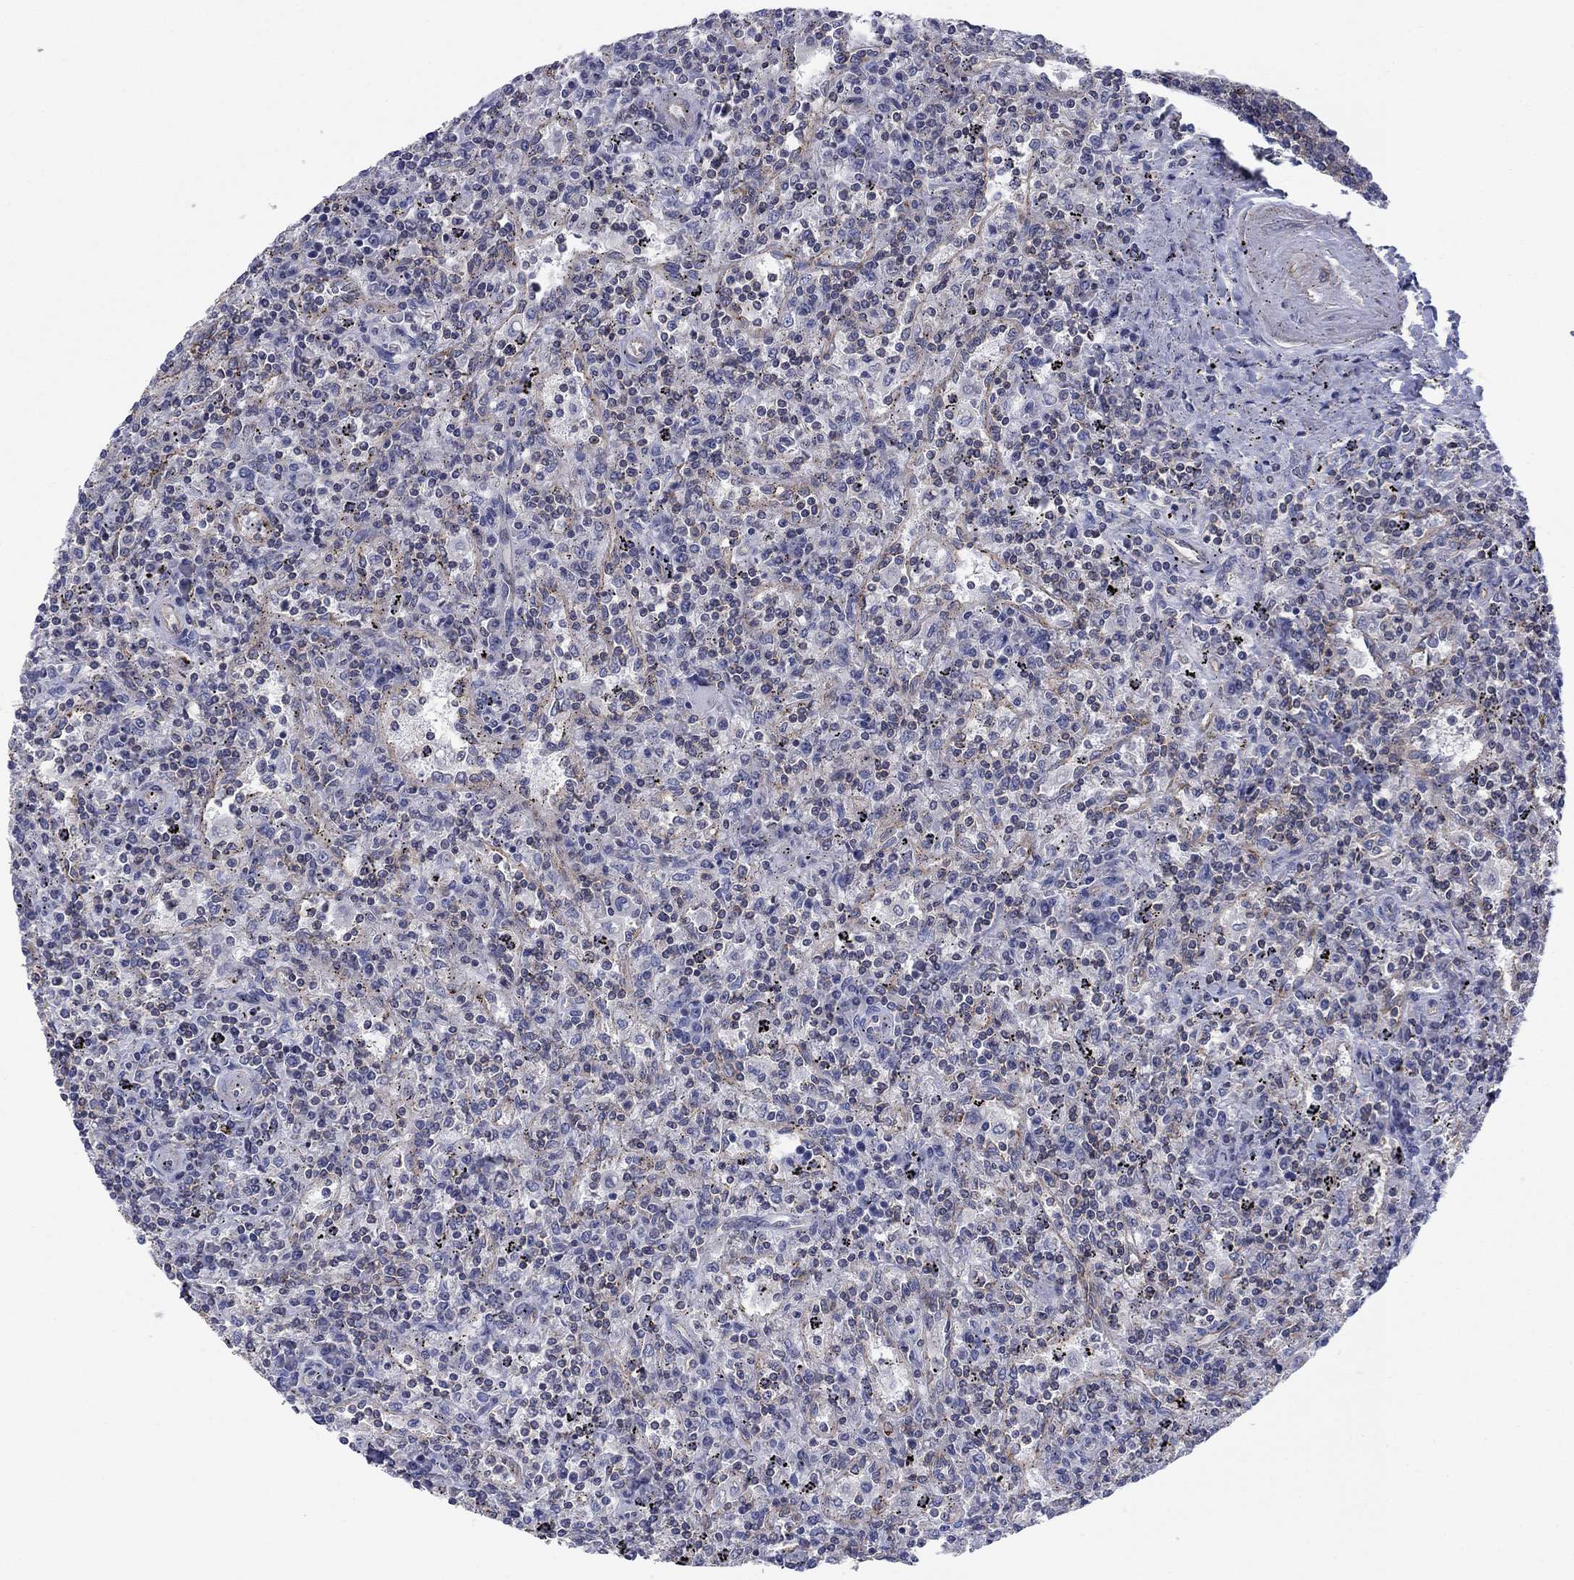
{"staining": {"intensity": "negative", "quantity": "none", "location": "none"}, "tissue": "lymphoma", "cell_type": "Tumor cells", "image_type": "cancer", "snomed": [{"axis": "morphology", "description": "Malignant lymphoma, non-Hodgkin's type, Low grade"}, {"axis": "topography", "description": "Spleen"}], "caption": "IHC photomicrograph of lymphoma stained for a protein (brown), which shows no positivity in tumor cells. (Immunohistochemistry (ihc), brightfield microscopy, high magnification).", "gene": "PSD4", "patient": {"sex": "male", "age": 62}}